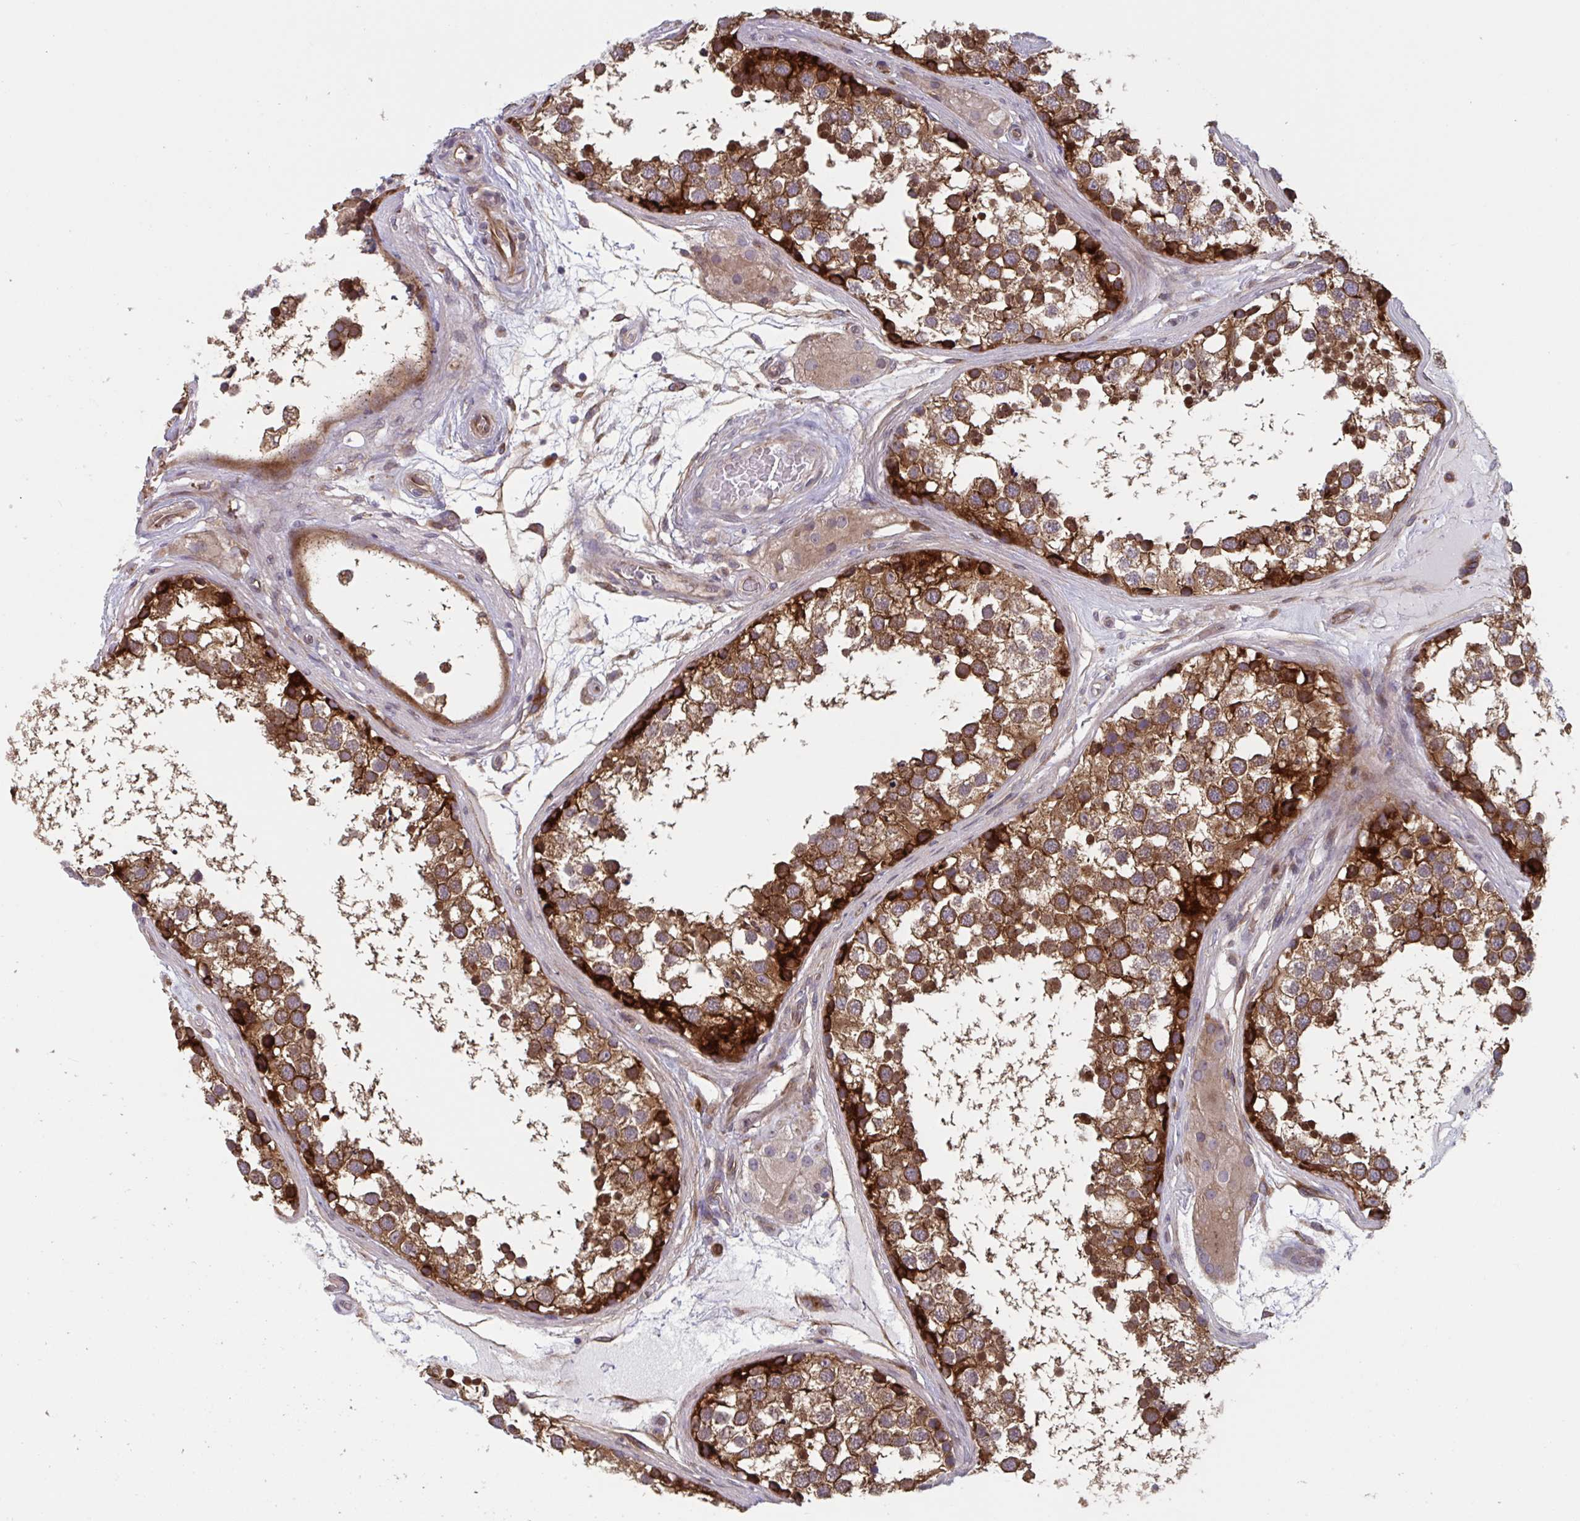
{"staining": {"intensity": "strong", "quantity": ">75%", "location": "cytoplasmic/membranous,nuclear"}, "tissue": "testis", "cell_type": "Cells in seminiferous ducts", "image_type": "normal", "snomed": [{"axis": "morphology", "description": "Normal tissue, NOS"}, {"axis": "morphology", "description": "Seminoma, NOS"}, {"axis": "topography", "description": "Testis"}], "caption": "Brown immunohistochemical staining in benign human testis demonstrates strong cytoplasmic/membranous,nuclear positivity in about >75% of cells in seminiferous ducts.", "gene": "TNFSF10", "patient": {"sex": "male", "age": 65}}